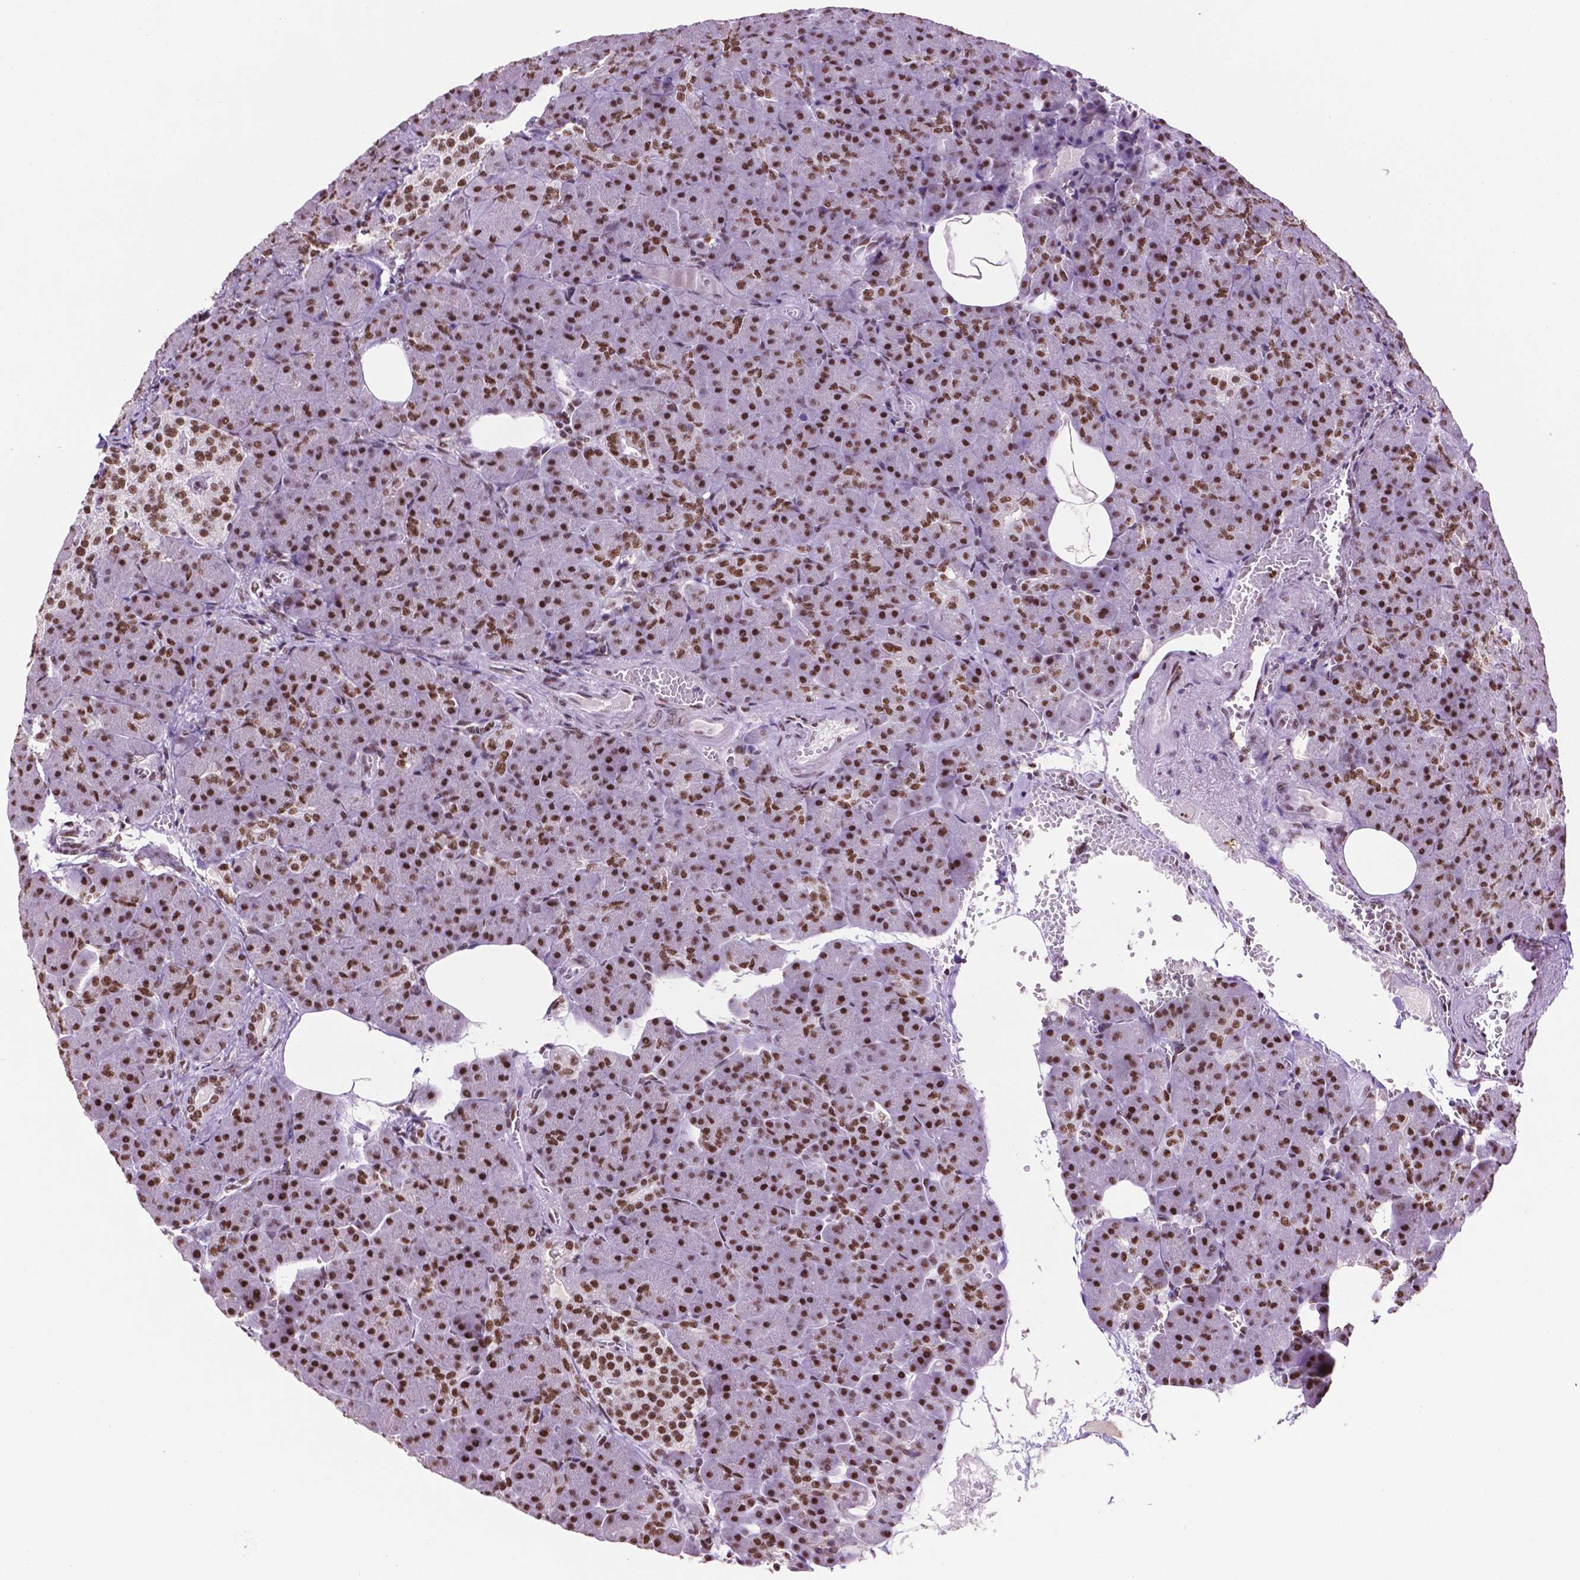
{"staining": {"intensity": "strong", "quantity": ">75%", "location": "nuclear"}, "tissue": "pancreas", "cell_type": "Exocrine glandular cells", "image_type": "normal", "snomed": [{"axis": "morphology", "description": "Normal tissue, NOS"}, {"axis": "topography", "description": "Pancreas"}], "caption": "Brown immunohistochemical staining in unremarkable pancreas displays strong nuclear positivity in approximately >75% of exocrine glandular cells.", "gene": "CCAR2", "patient": {"sex": "female", "age": 74}}